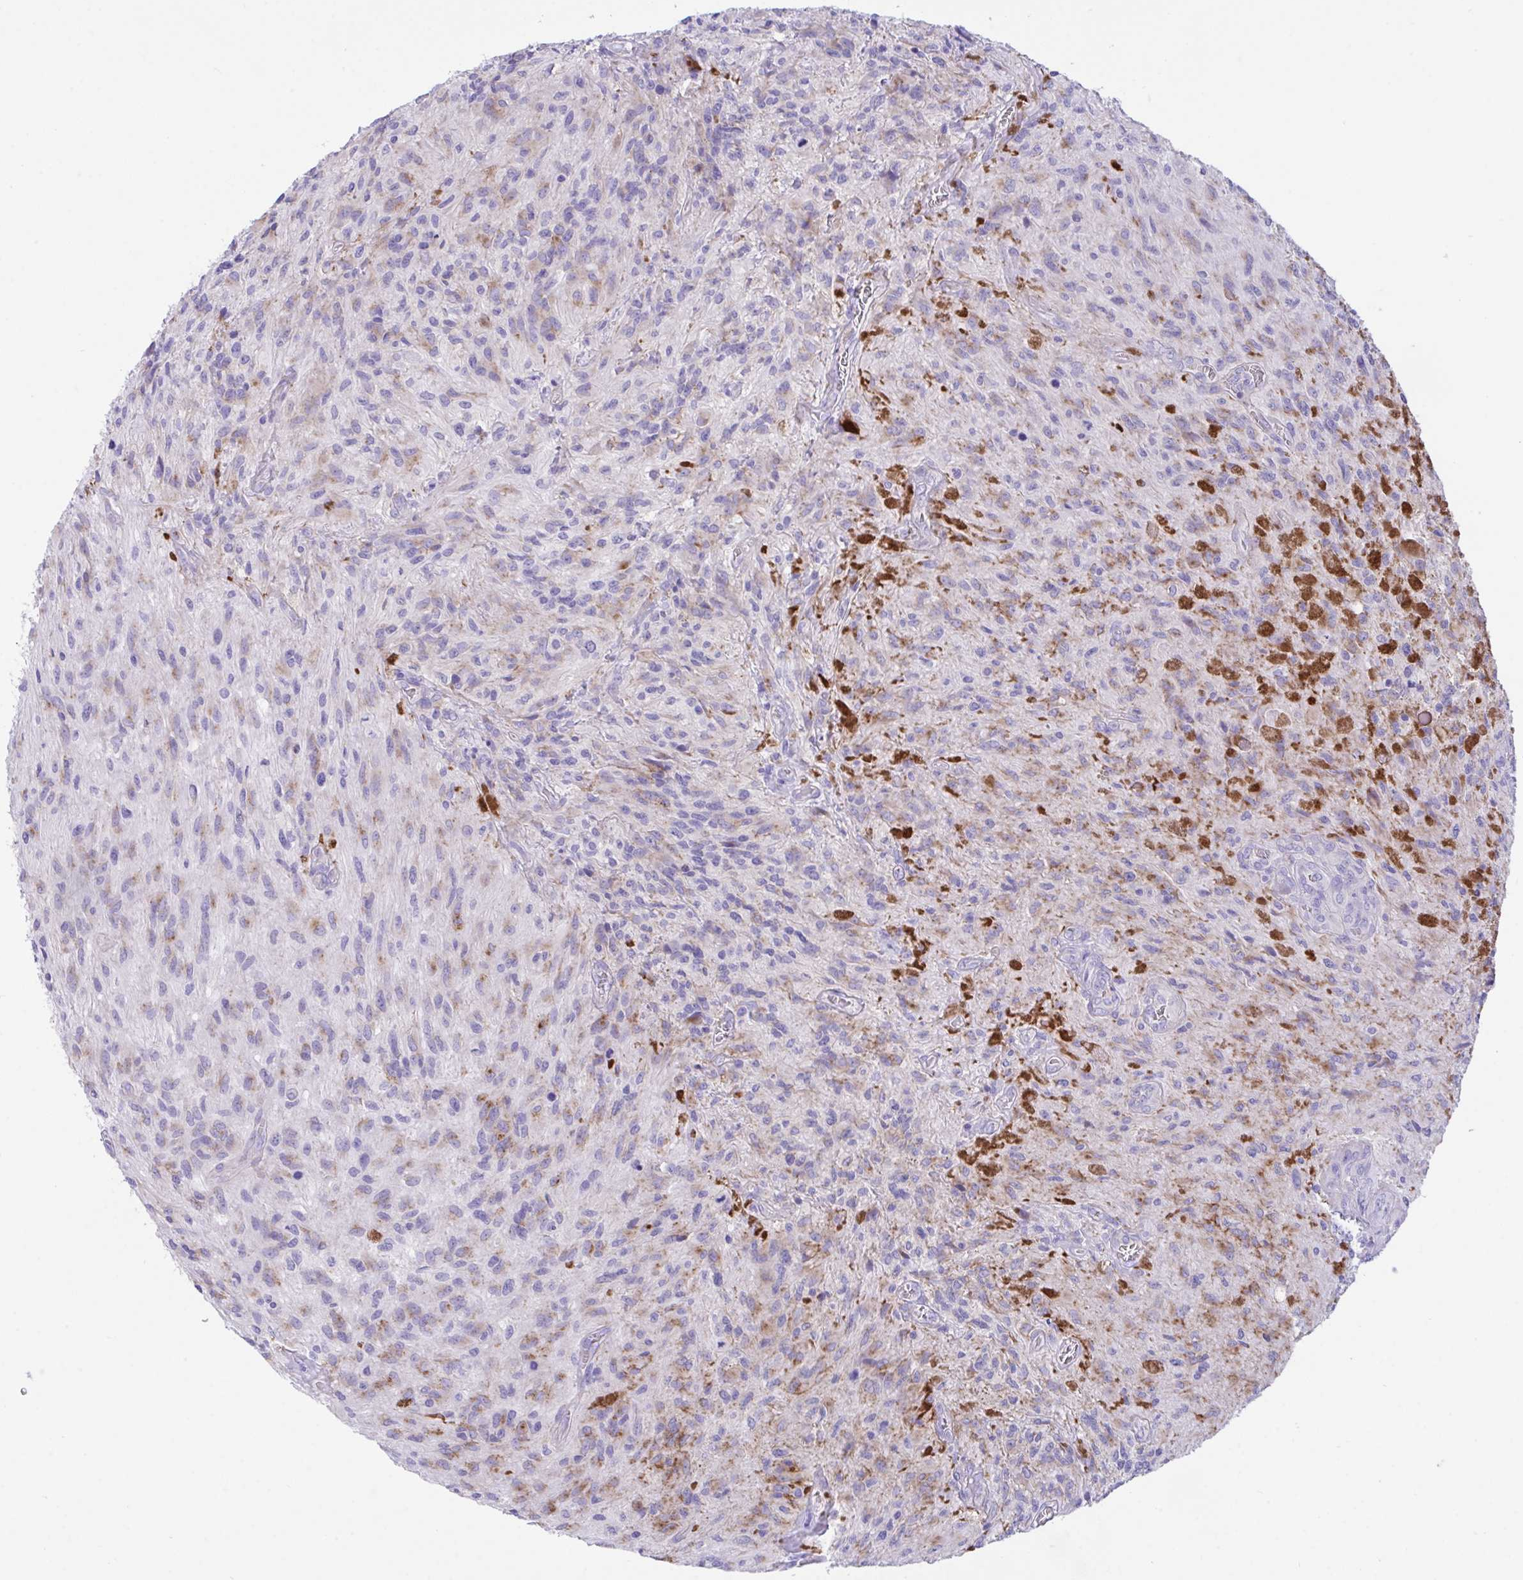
{"staining": {"intensity": "moderate", "quantity": "25%-75%", "location": "cytoplasmic/membranous"}, "tissue": "glioma", "cell_type": "Tumor cells", "image_type": "cancer", "snomed": [{"axis": "morphology", "description": "Glioma, malignant, High grade"}, {"axis": "topography", "description": "Brain"}], "caption": "Protein expression analysis of human malignant glioma (high-grade) reveals moderate cytoplasmic/membranous staining in about 25%-75% of tumor cells.", "gene": "TMEM106B", "patient": {"sex": "male", "age": 47}}